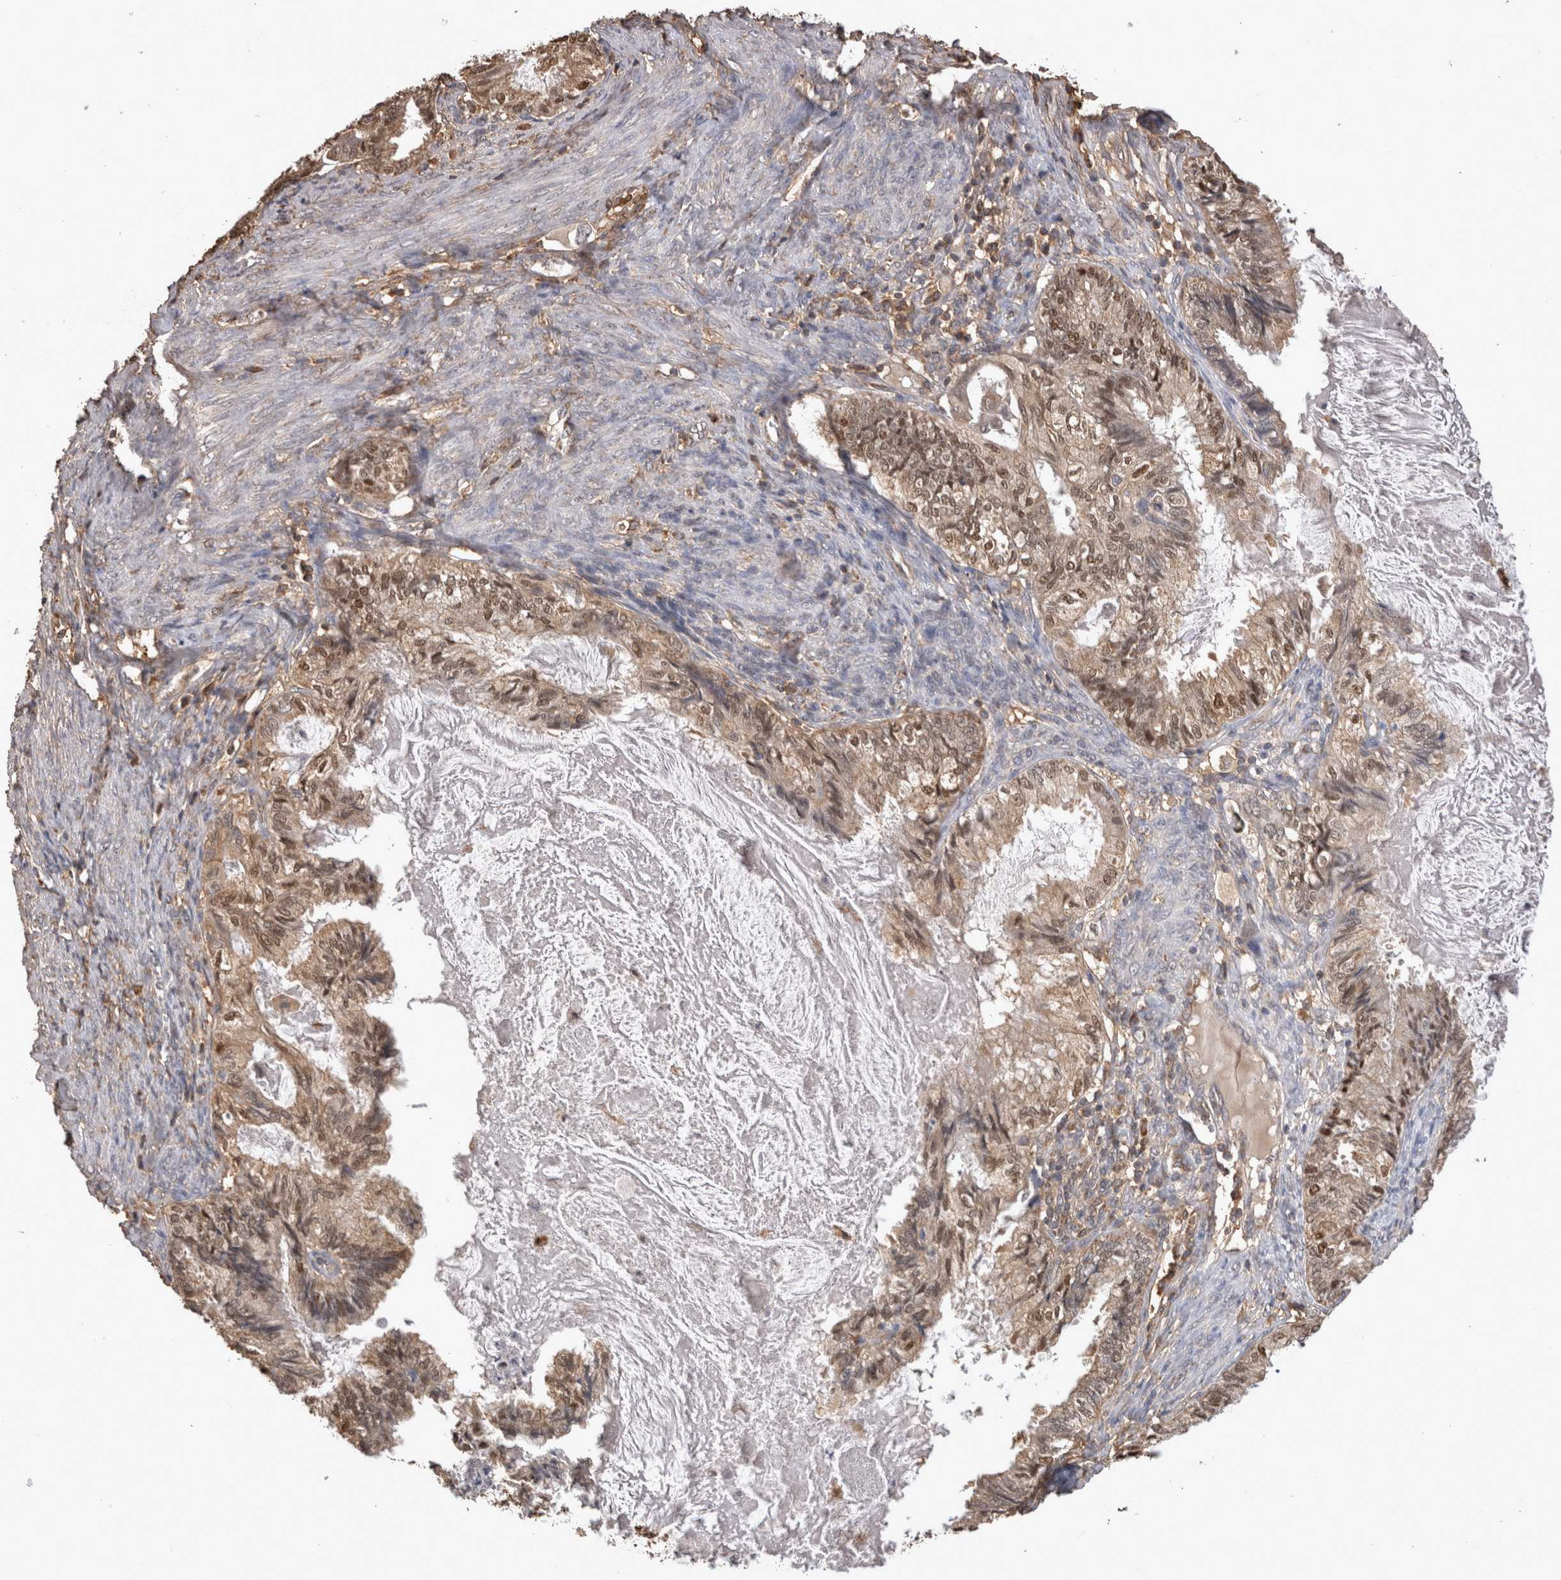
{"staining": {"intensity": "moderate", "quantity": ">75%", "location": "cytoplasmic/membranous,nuclear"}, "tissue": "cervical cancer", "cell_type": "Tumor cells", "image_type": "cancer", "snomed": [{"axis": "morphology", "description": "Normal tissue, NOS"}, {"axis": "morphology", "description": "Adenocarcinoma, NOS"}, {"axis": "topography", "description": "Cervix"}, {"axis": "topography", "description": "Endometrium"}], "caption": "Protein staining reveals moderate cytoplasmic/membranous and nuclear positivity in approximately >75% of tumor cells in cervical cancer.", "gene": "PREP", "patient": {"sex": "female", "age": 86}}